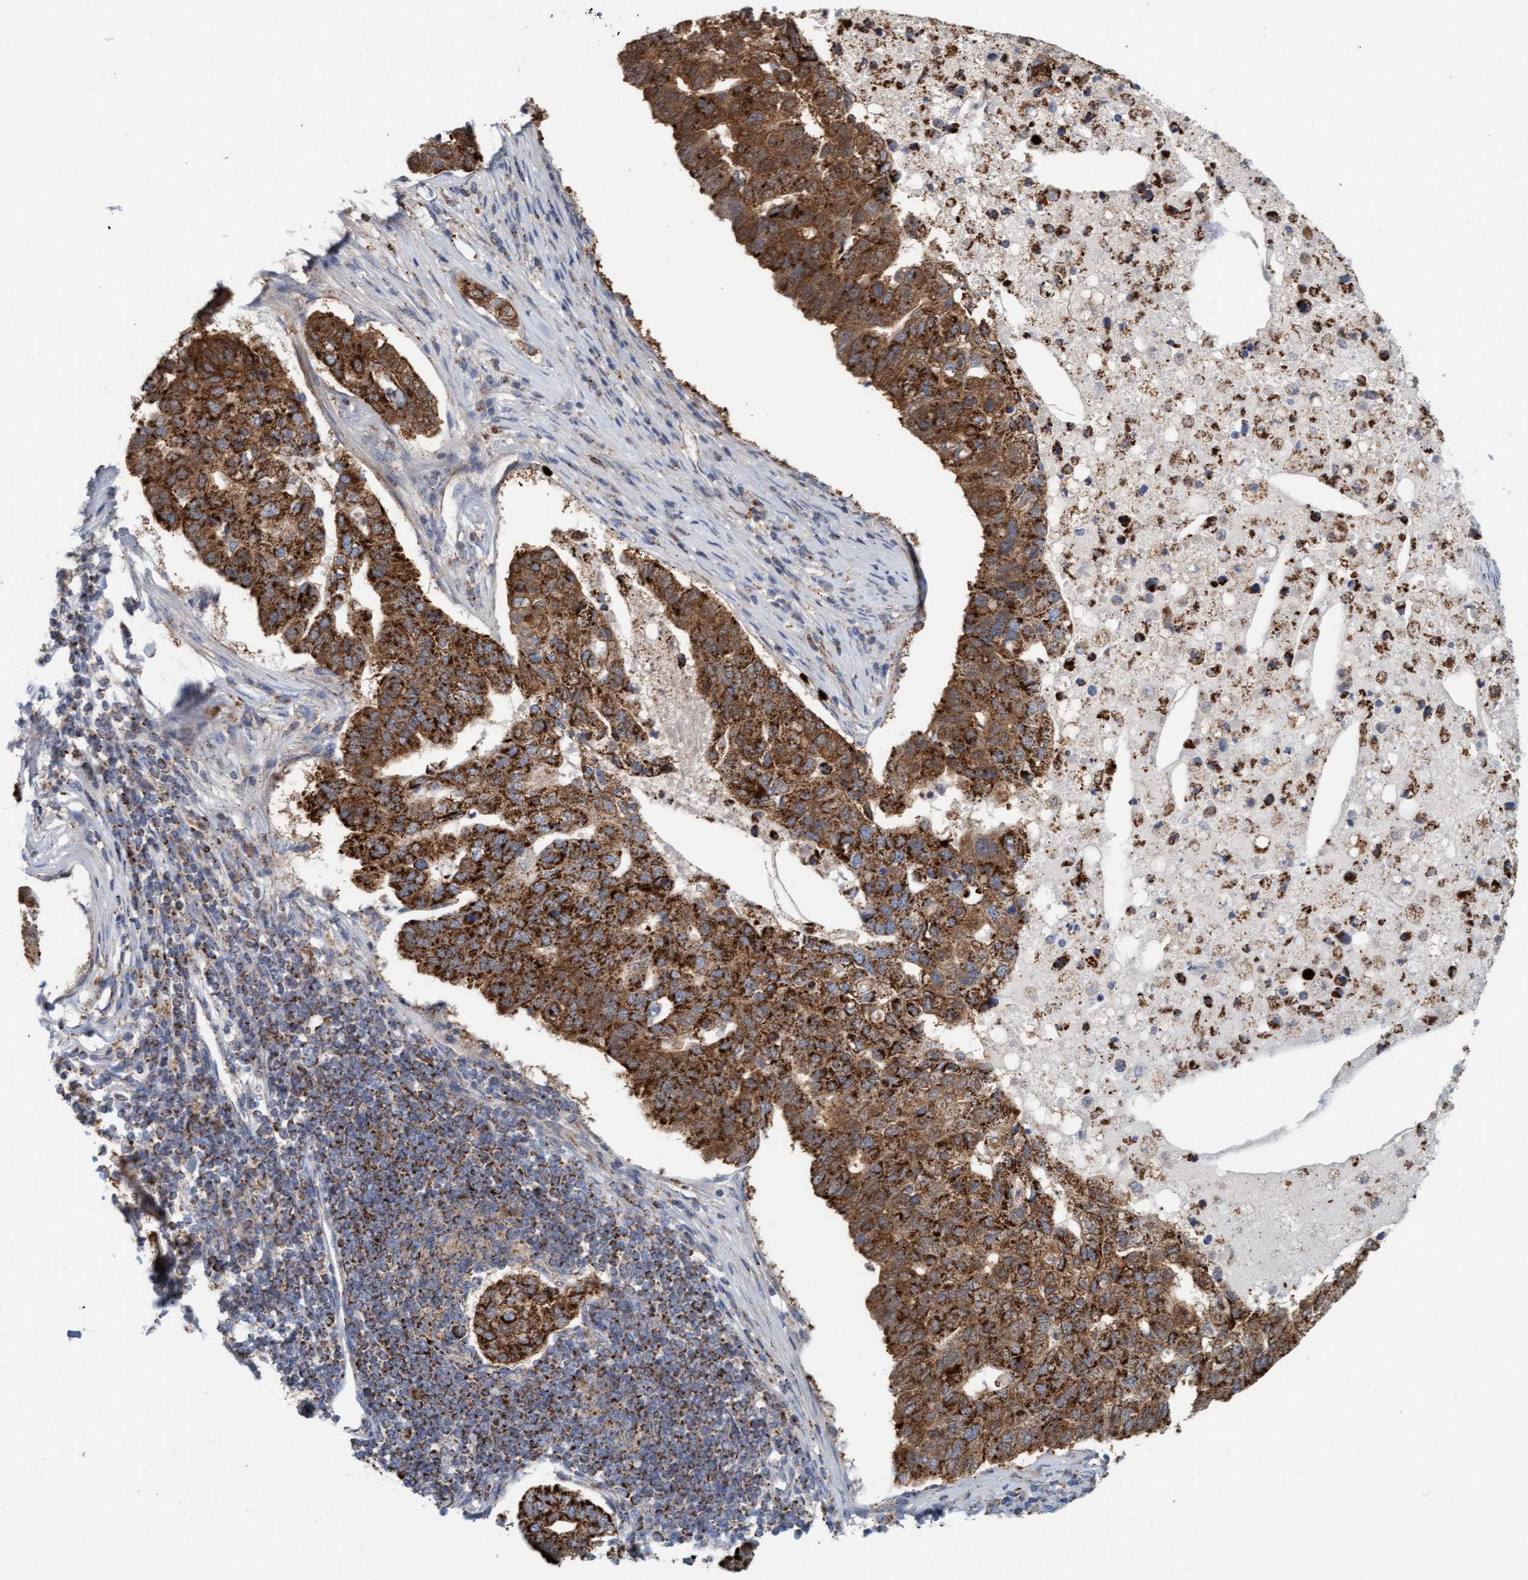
{"staining": {"intensity": "strong", "quantity": ">75%", "location": "cytoplasmic/membranous"}, "tissue": "pancreatic cancer", "cell_type": "Tumor cells", "image_type": "cancer", "snomed": [{"axis": "morphology", "description": "Adenocarcinoma, NOS"}, {"axis": "topography", "description": "Pancreas"}], "caption": "An immunohistochemistry image of tumor tissue is shown. Protein staining in brown labels strong cytoplasmic/membranous positivity in pancreatic adenocarcinoma within tumor cells.", "gene": "B9D1", "patient": {"sex": "female", "age": 61}}